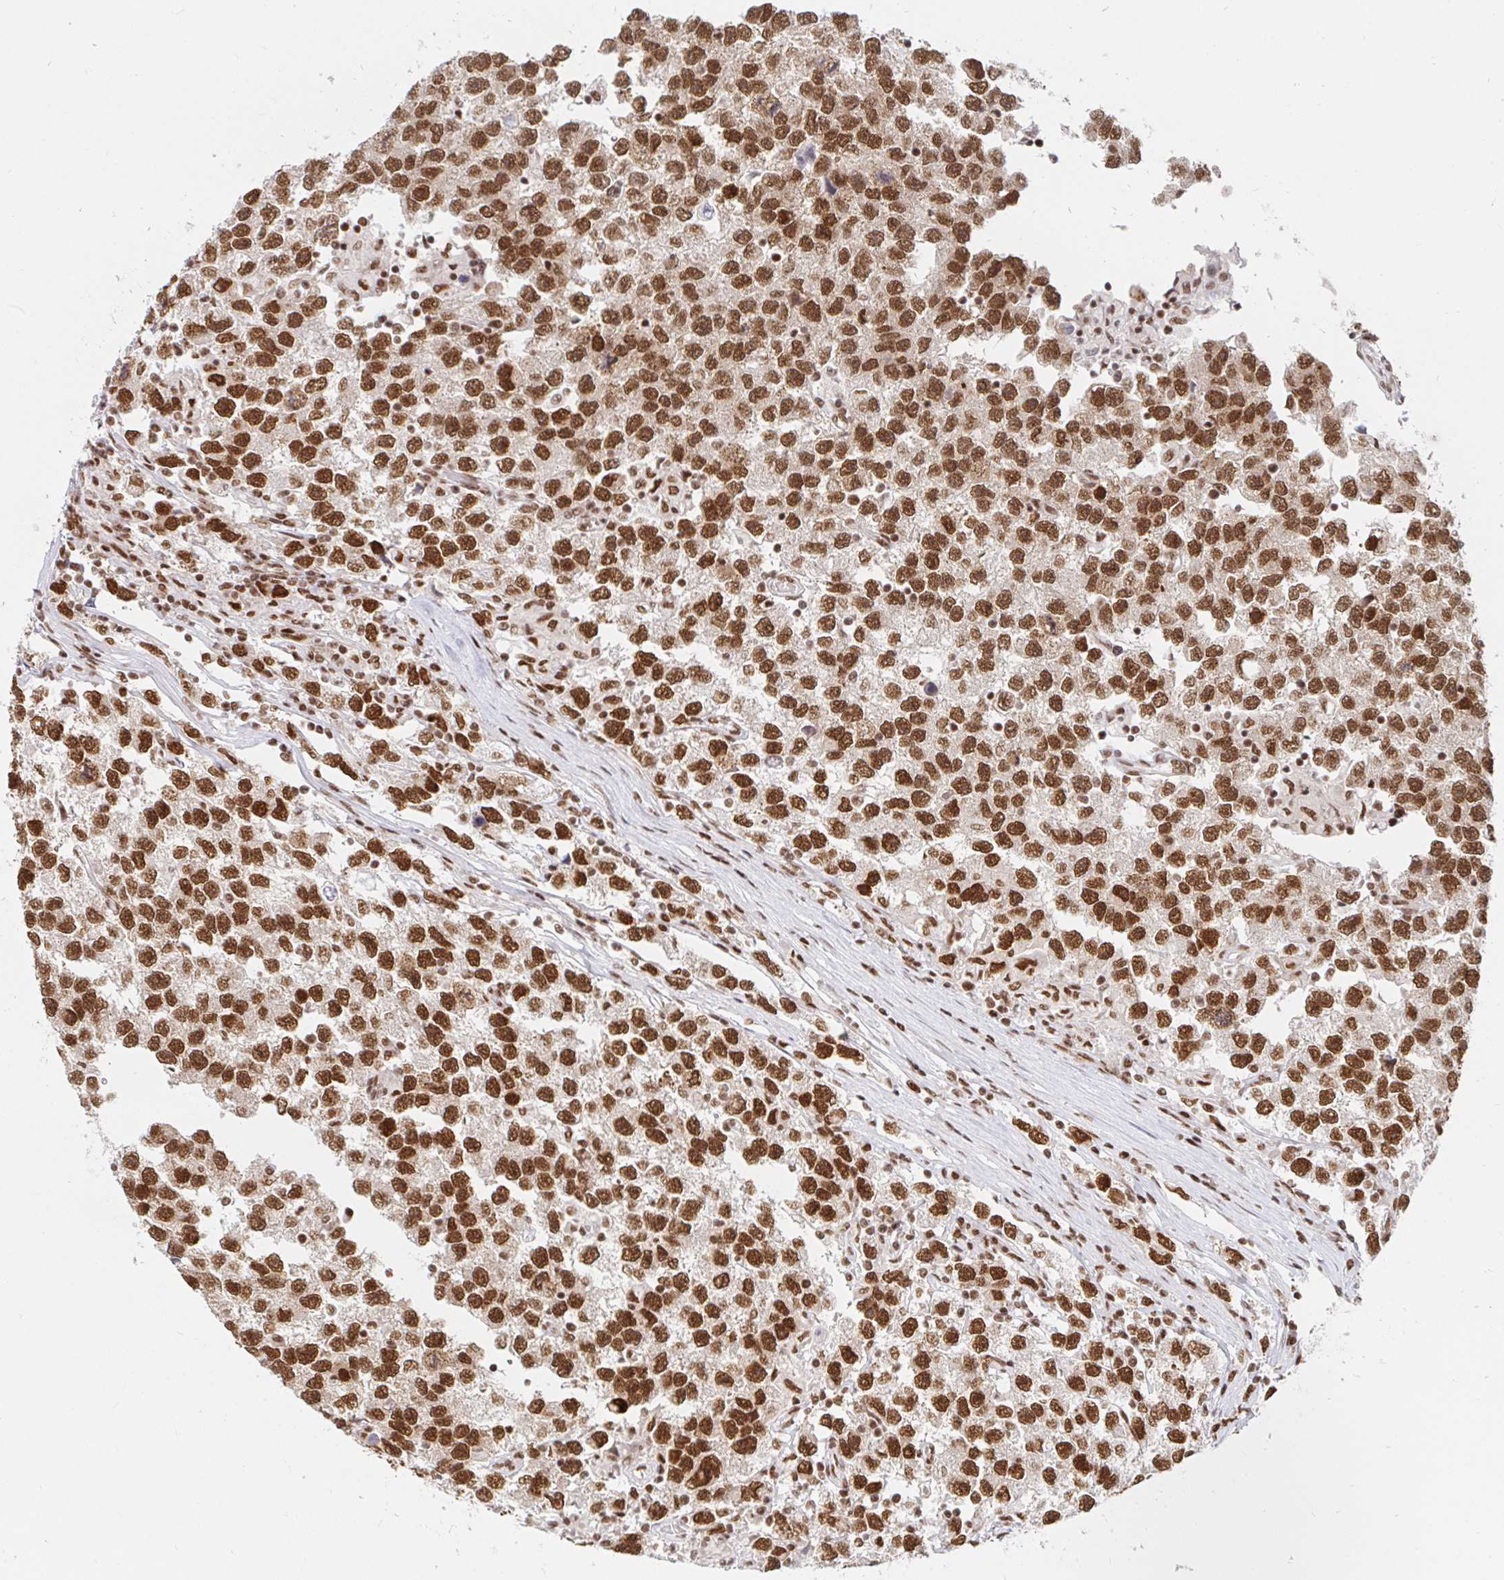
{"staining": {"intensity": "strong", "quantity": ">75%", "location": "nuclear"}, "tissue": "testis cancer", "cell_type": "Tumor cells", "image_type": "cancer", "snomed": [{"axis": "morphology", "description": "Seminoma, NOS"}, {"axis": "topography", "description": "Testis"}], "caption": "A micrograph of testis seminoma stained for a protein shows strong nuclear brown staining in tumor cells.", "gene": "RBMX", "patient": {"sex": "male", "age": 26}}